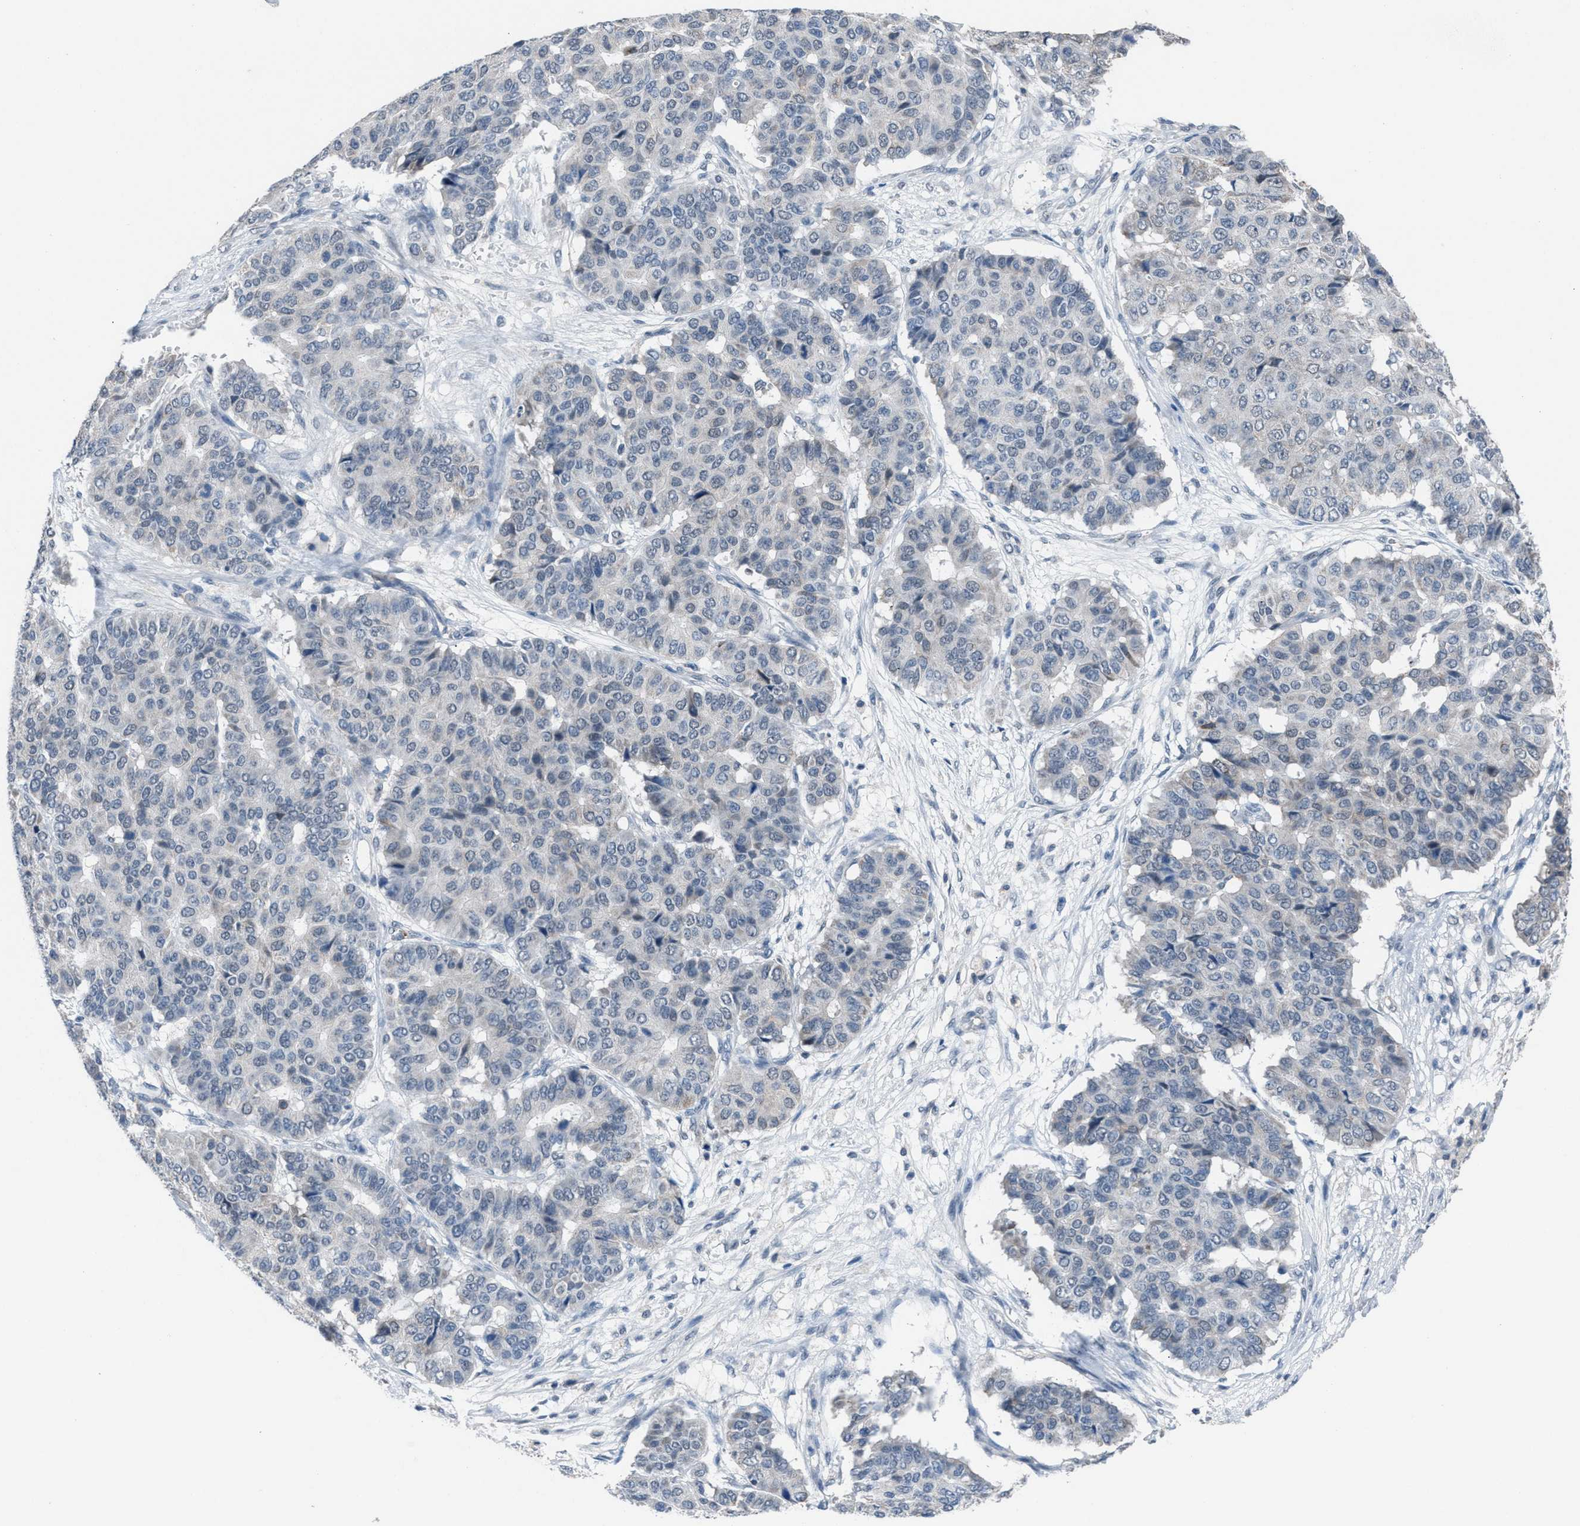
{"staining": {"intensity": "negative", "quantity": "none", "location": "none"}, "tissue": "pancreatic cancer", "cell_type": "Tumor cells", "image_type": "cancer", "snomed": [{"axis": "morphology", "description": "Adenocarcinoma, NOS"}, {"axis": "topography", "description": "Pancreas"}], "caption": "IHC histopathology image of neoplastic tissue: pancreatic cancer (adenocarcinoma) stained with DAB (3,3'-diaminobenzidine) shows no significant protein staining in tumor cells. (DAB immunohistochemistry visualized using brightfield microscopy, high magnification).", "gene": "ANAPC11", "patient": {"sex": "male", "age": 50}}